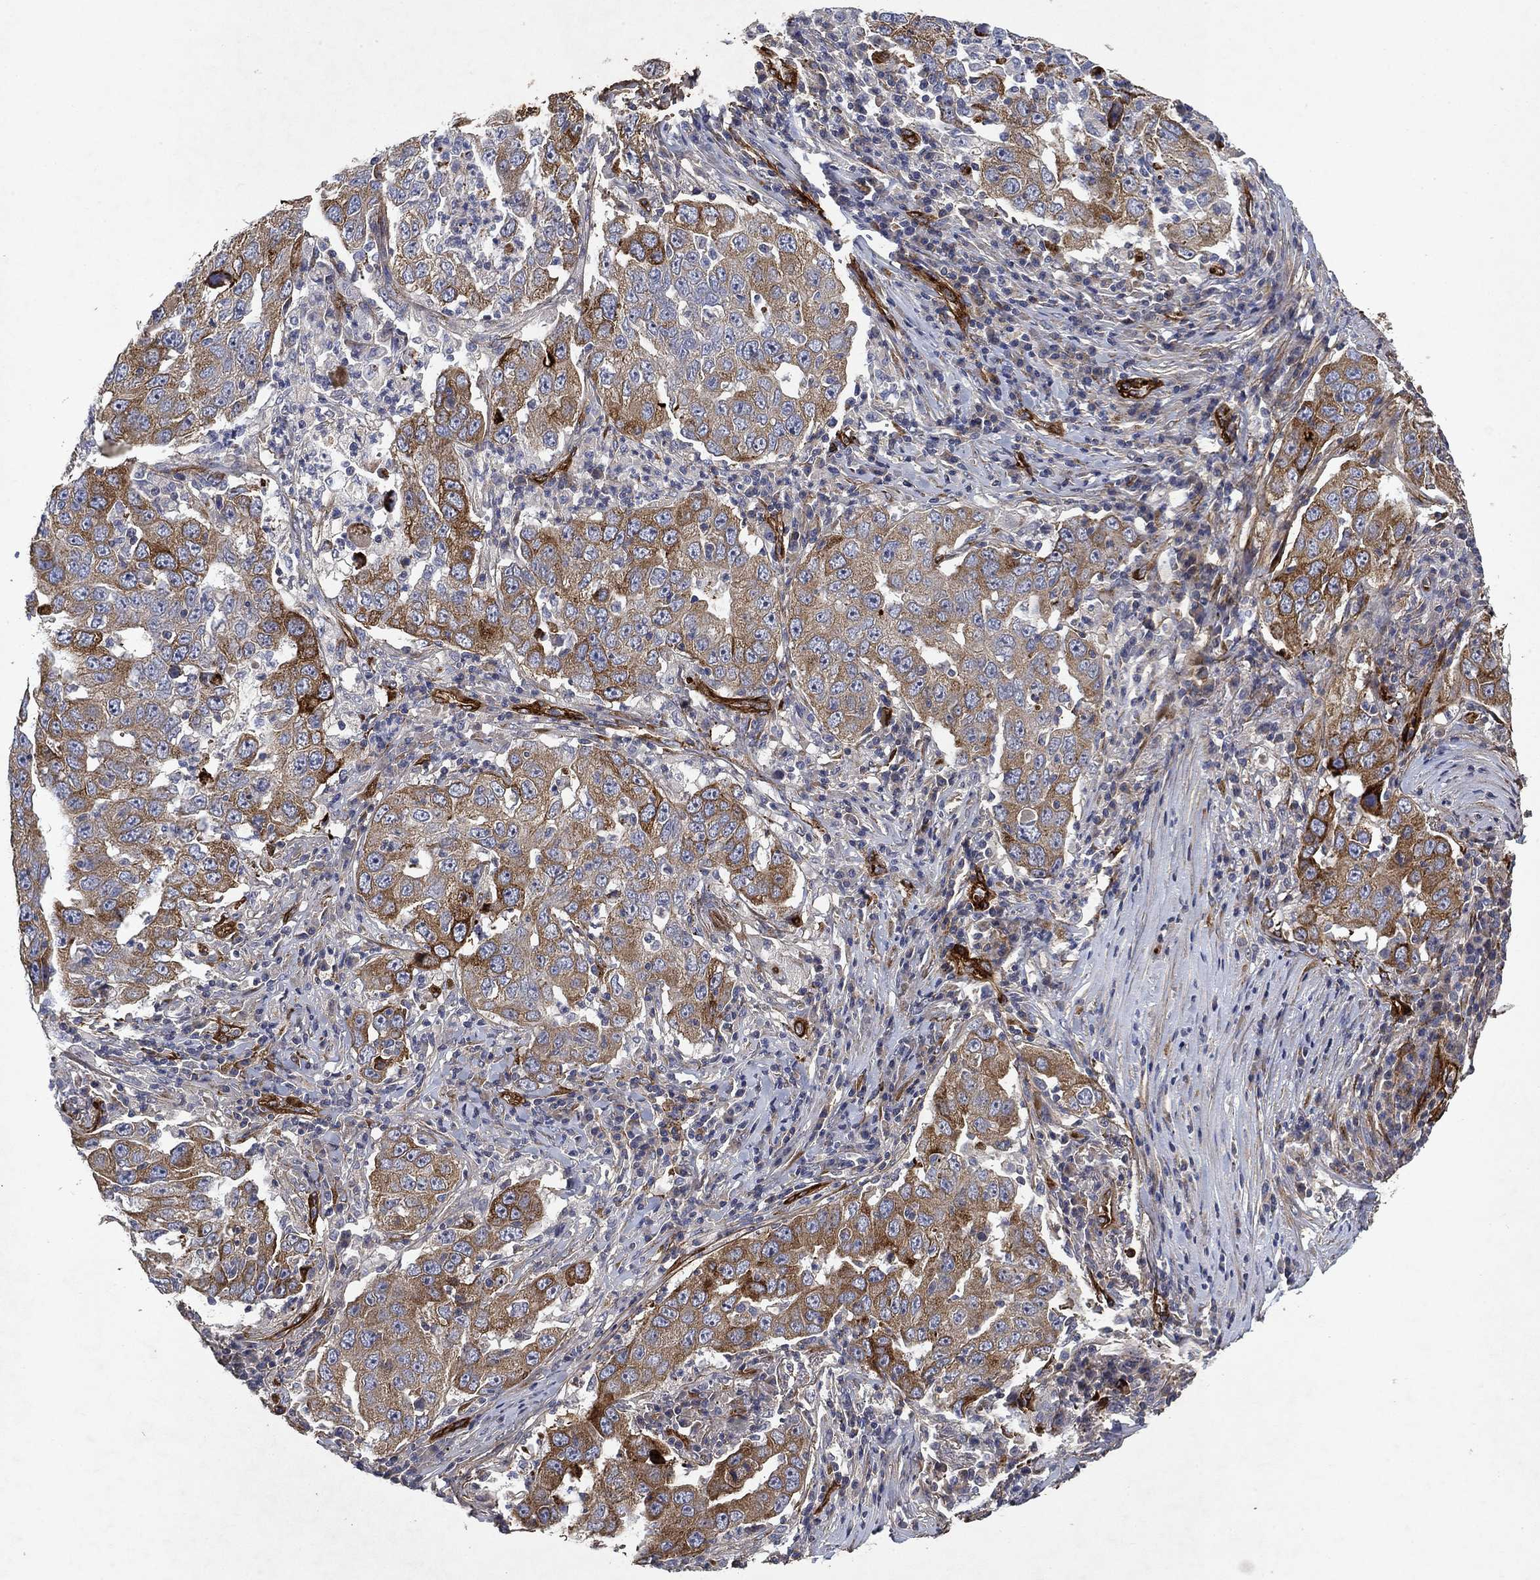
{"staining": {"intensity": "moderate", "quantity": "25%-75%", "location": "cytoplasmic/membranous"}, "tissue": "lung cancer", "cell_type": "Tumor cells", "image_type": "cancer", "snomed": [{"axis": "morphology", "description": "Adenocarcinoma, NOS"}, {"axis": "topography", "description": "Lung"}], "caption": "Adenocarcinoma (lung) stained with IHC reveals moderate cytoplasmic/membranous positivity in approximately 25%-75% of tumor cells.", "gene": "COL4A2", "patient": {"sex": "male", "age": 73}}